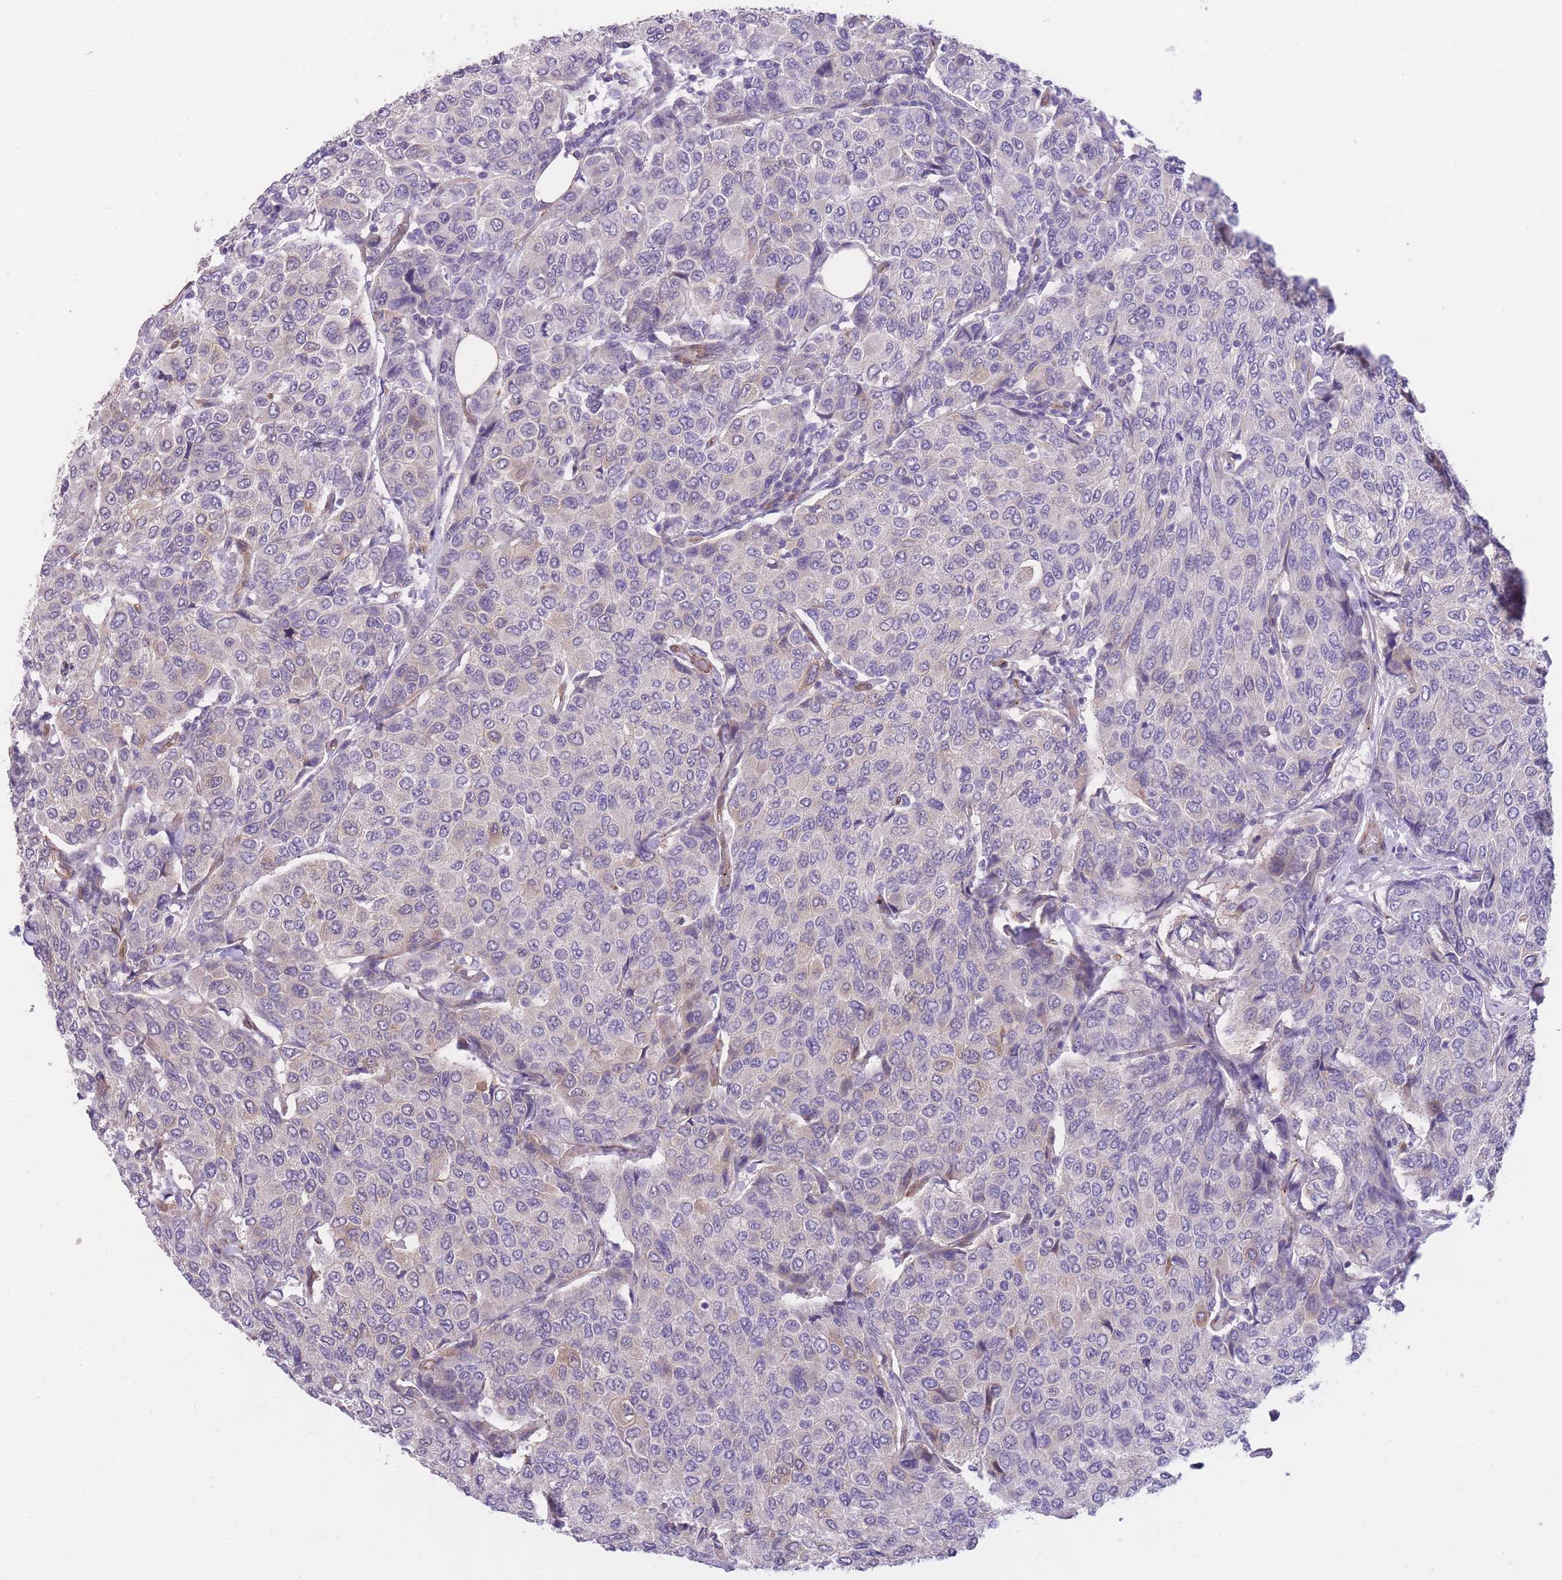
{"staining": {"intensity": "negative", "quantity": "none", "location": "none"}, "tissue": "breast cancer", "cell_type": "Tumor cells", "image_type": "cancer", "snomed": [{"axis": "morphology", "description": "Duct carcinoma"}, {"axis": "topography", "description": "Breast"}], "caption": "High power microscopy histopathology image of an IHC image of breast cancer (infiltrating ductal carcinoma), revealing no significant expression in tumor cells.", "gene": "QTRT1", "patient": {"sex": "female", "age": 55}}